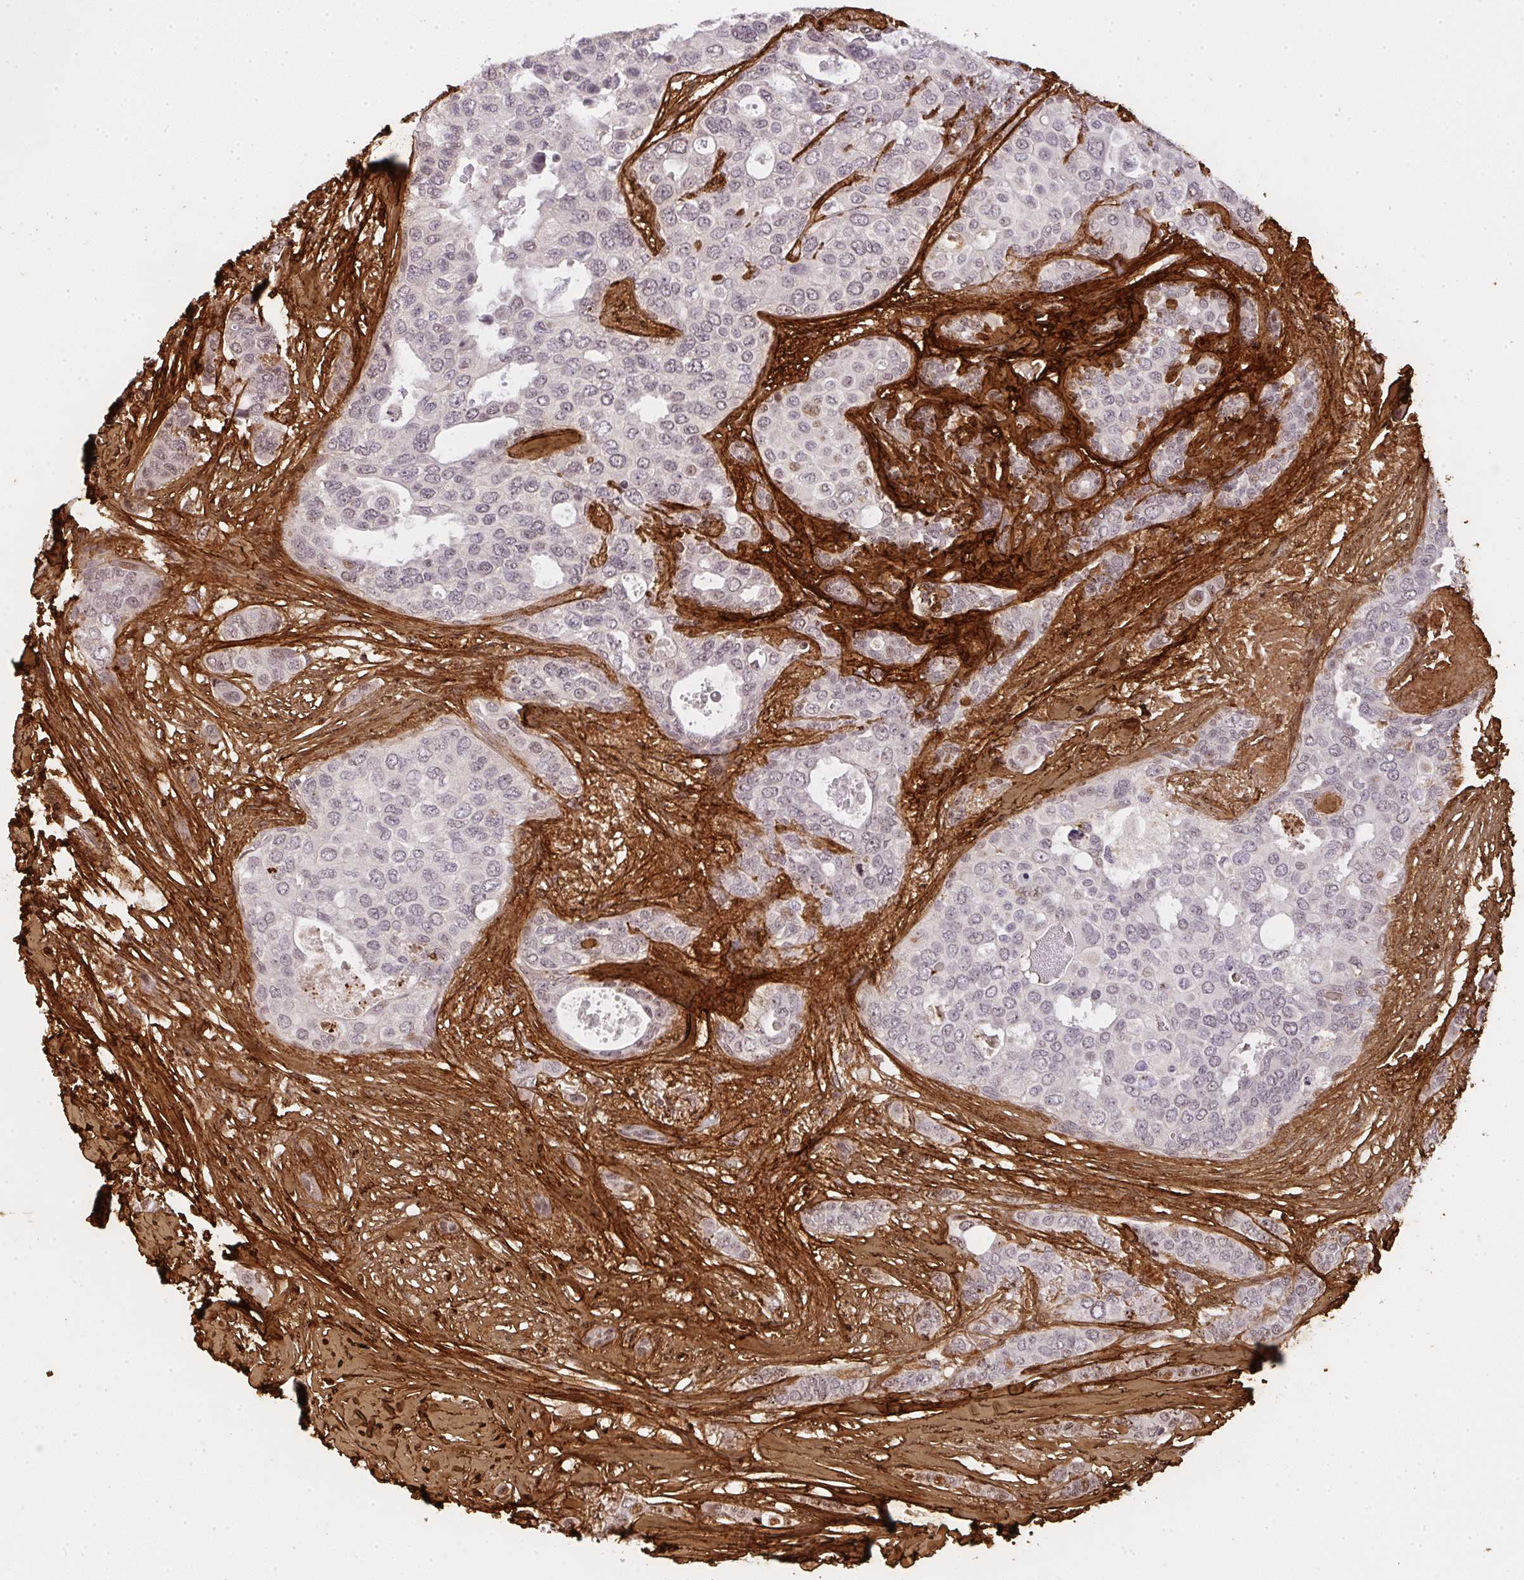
{"staining": {"intensity": "negative", "quantity": "none", "location": "none"}, "tissue": "breast cancer", "cell_type": "Tumor cells", "image_type": "cancer", "snomed": [{"axis": "morphology", "description": "Lobular carcinoma"}, {"axis": "topography", "description": "Breast"}], "caption": "Micrograph shows no protein staining in tumor cells of breast cancer (lobular carcinoma) tissue.", "gene": "COL3A1", "patient": {"sex": "female", "age": 51}}